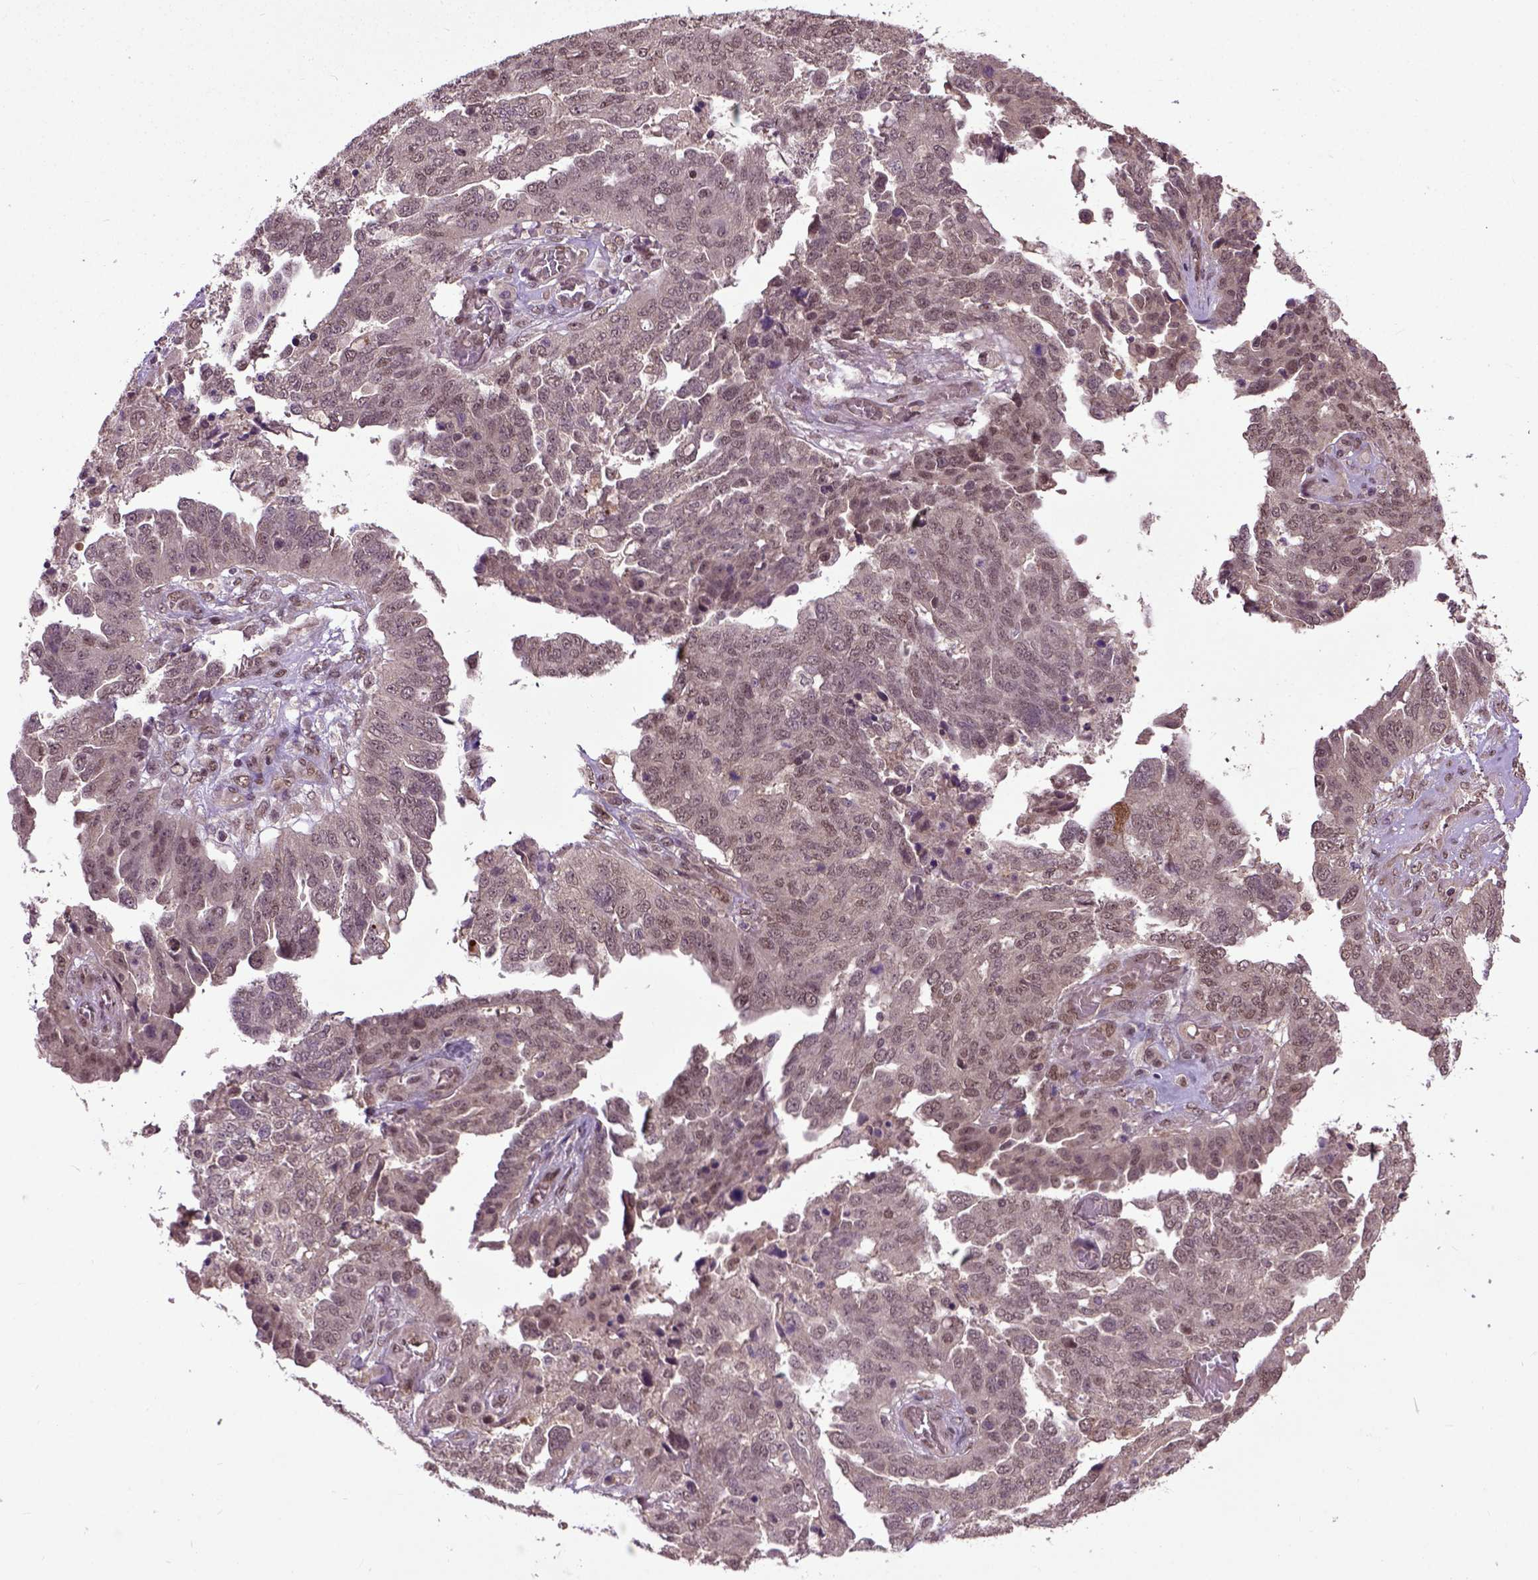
{"staining": {"intensity": "weak", "quantity": ">75%", "location": "nuclear"}, "tissue": "ovarian cancer", "cell_type": "Tumor cells", "image_type": "cancer", "snomed": [{"axis": "morphology", "description": "Cystadenocarcinoma, serous, NOS"}, {"axis": "topography", "description": "Ovary"}], "caption": "The photomicrograph exhibits immunohistochemical staining of serous cystadenocarcinoma (ovarian). There is weak nuclear staining is present in about >75% of tumor cells. (DAB (3,3'-diaminobenzidine) = brown stain, brightfield microscopy at high magnification).", "gene": "UBA3", "patient": {"sex": "female", "age": 67}}